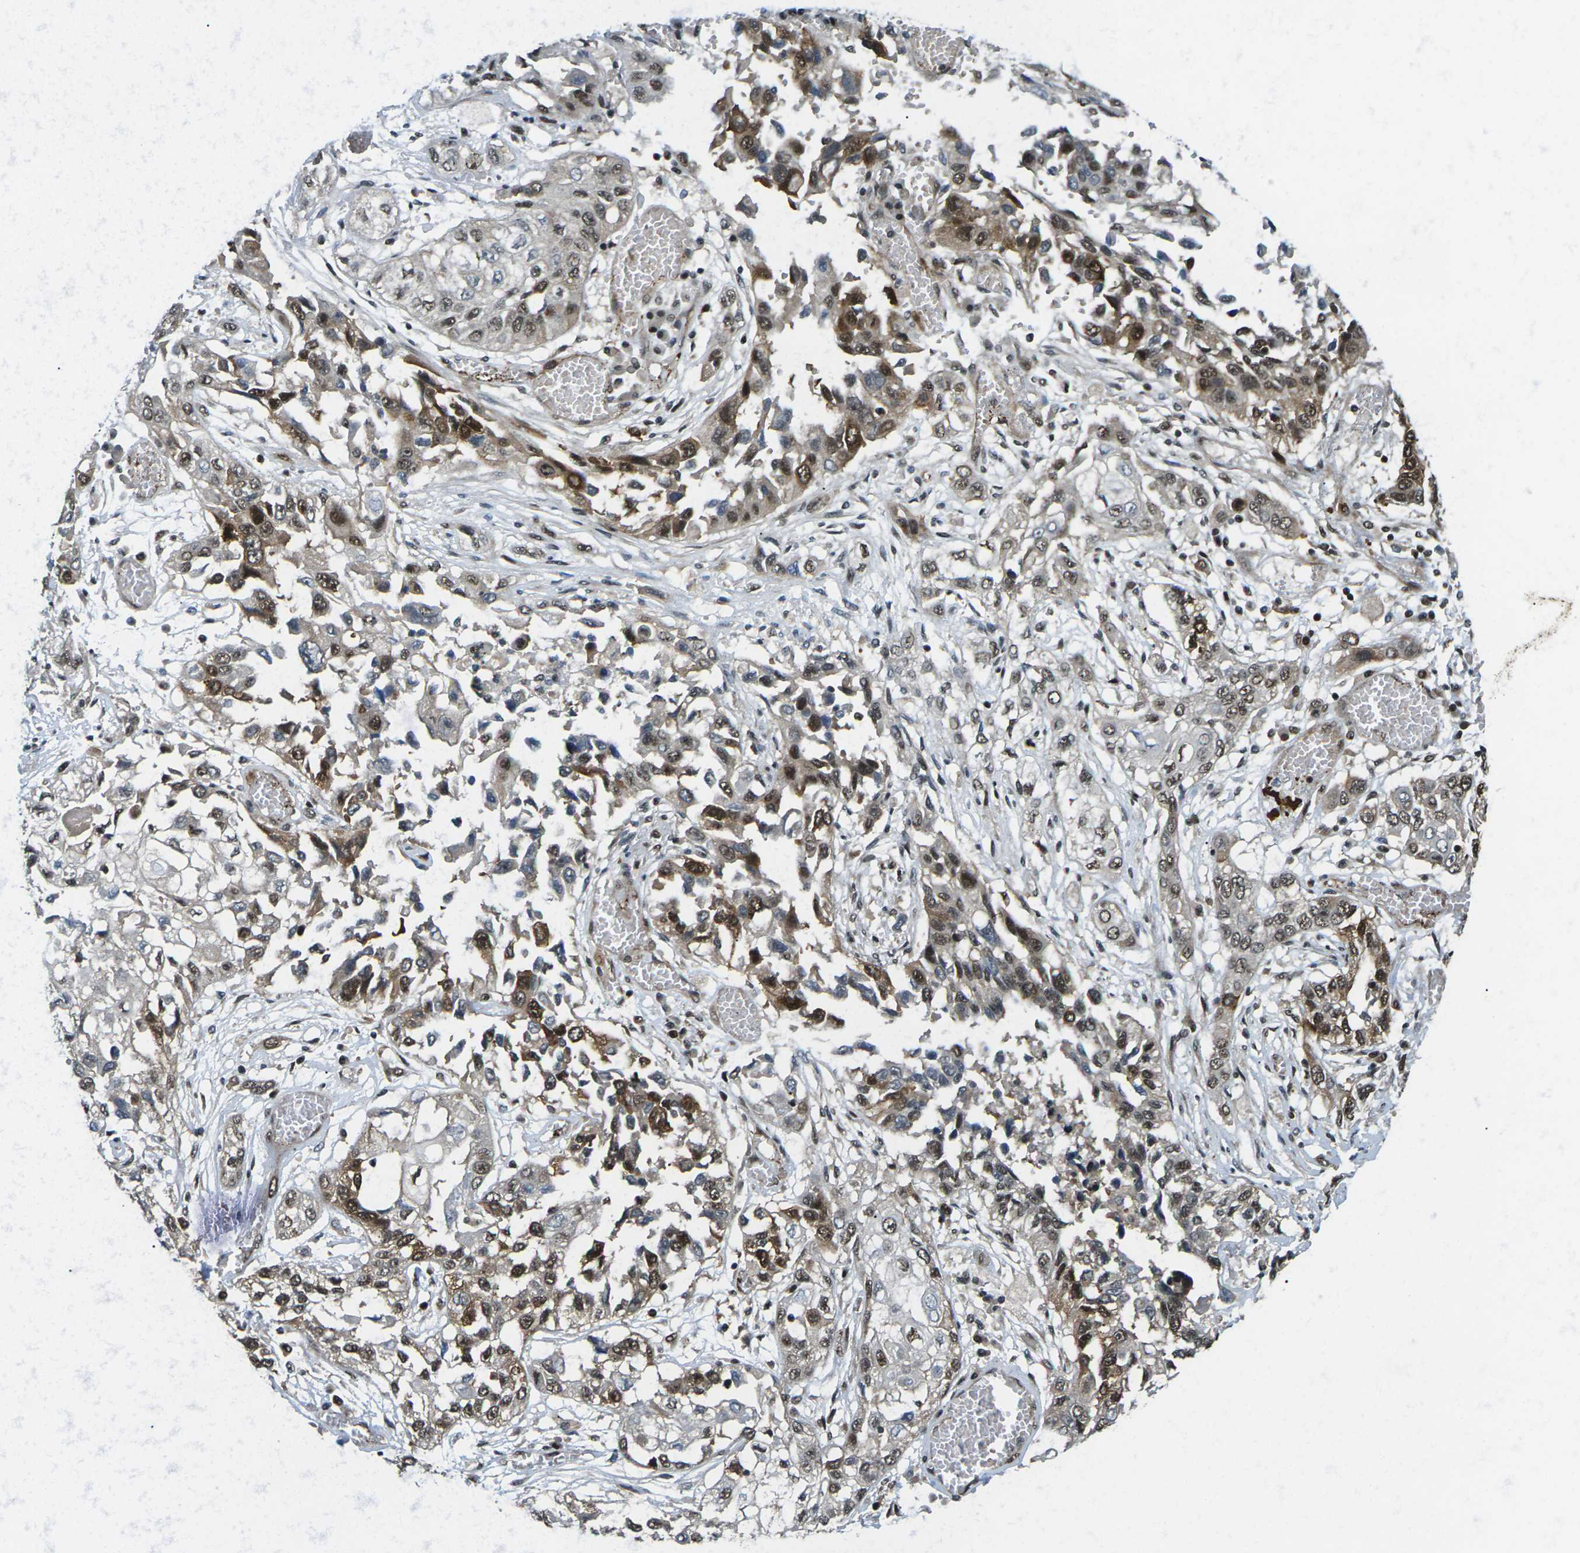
{"staining": {"intensity": "moderate", "quantity": ">75%", "location": "cytoplasmic/membranous,nuclear"}, "tissue": "lung cancer", "cell_type": "Tumor cells", "image_type": "cancer", "snomed": [{"axis": "morphology", "description": "Squamous cell carcinoma, NOS"}, {"axis": "topography", "description": "Lung"}], "caption": "Immunohistochemistry of lung cancer shows medium levels of moderate cytoplasmic/membranous and nuclear expression in approximately >75% of tumor cells.", "gene": "UBE2S", "patient": {"sex": "male", "age": 71}}